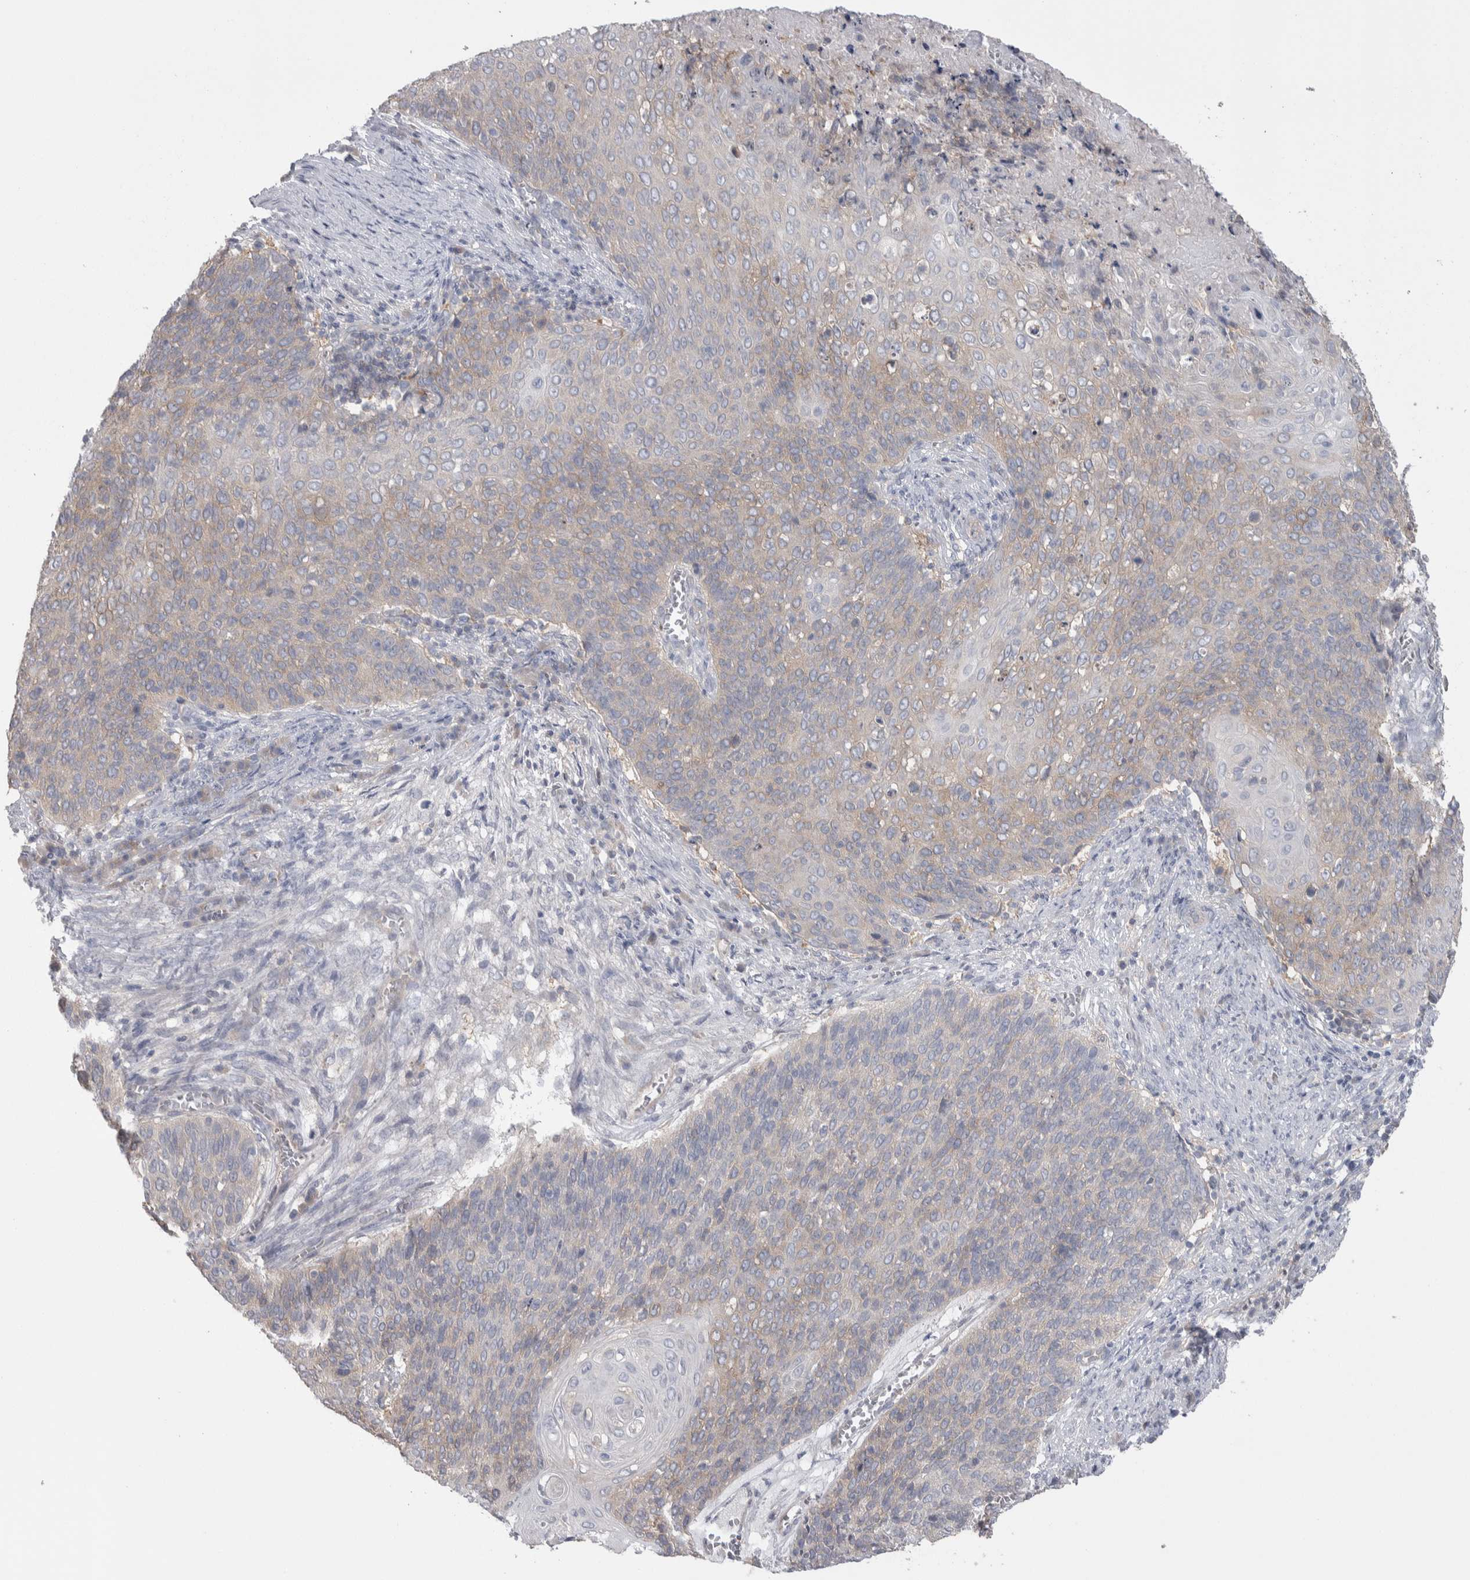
{"staining": {"intensity": "weak", "quantity": "<25%", "location": "cytoplasmic/membranous"}, "tissue": "cervical cancer", "cell_type": "Tumor cells", "image_type": "cancer", "snomed": [{"axis": "morphology", "description": "Squamous cell carcinoma, NOS"}, {"axis": "topography", "description": "Cervix"}], "caption": "Immunohistochemistry of cervical cancer shows no expression in tumor cells.", "gene": "GPHN", "patient": {"sex": "female", "age": 39}}